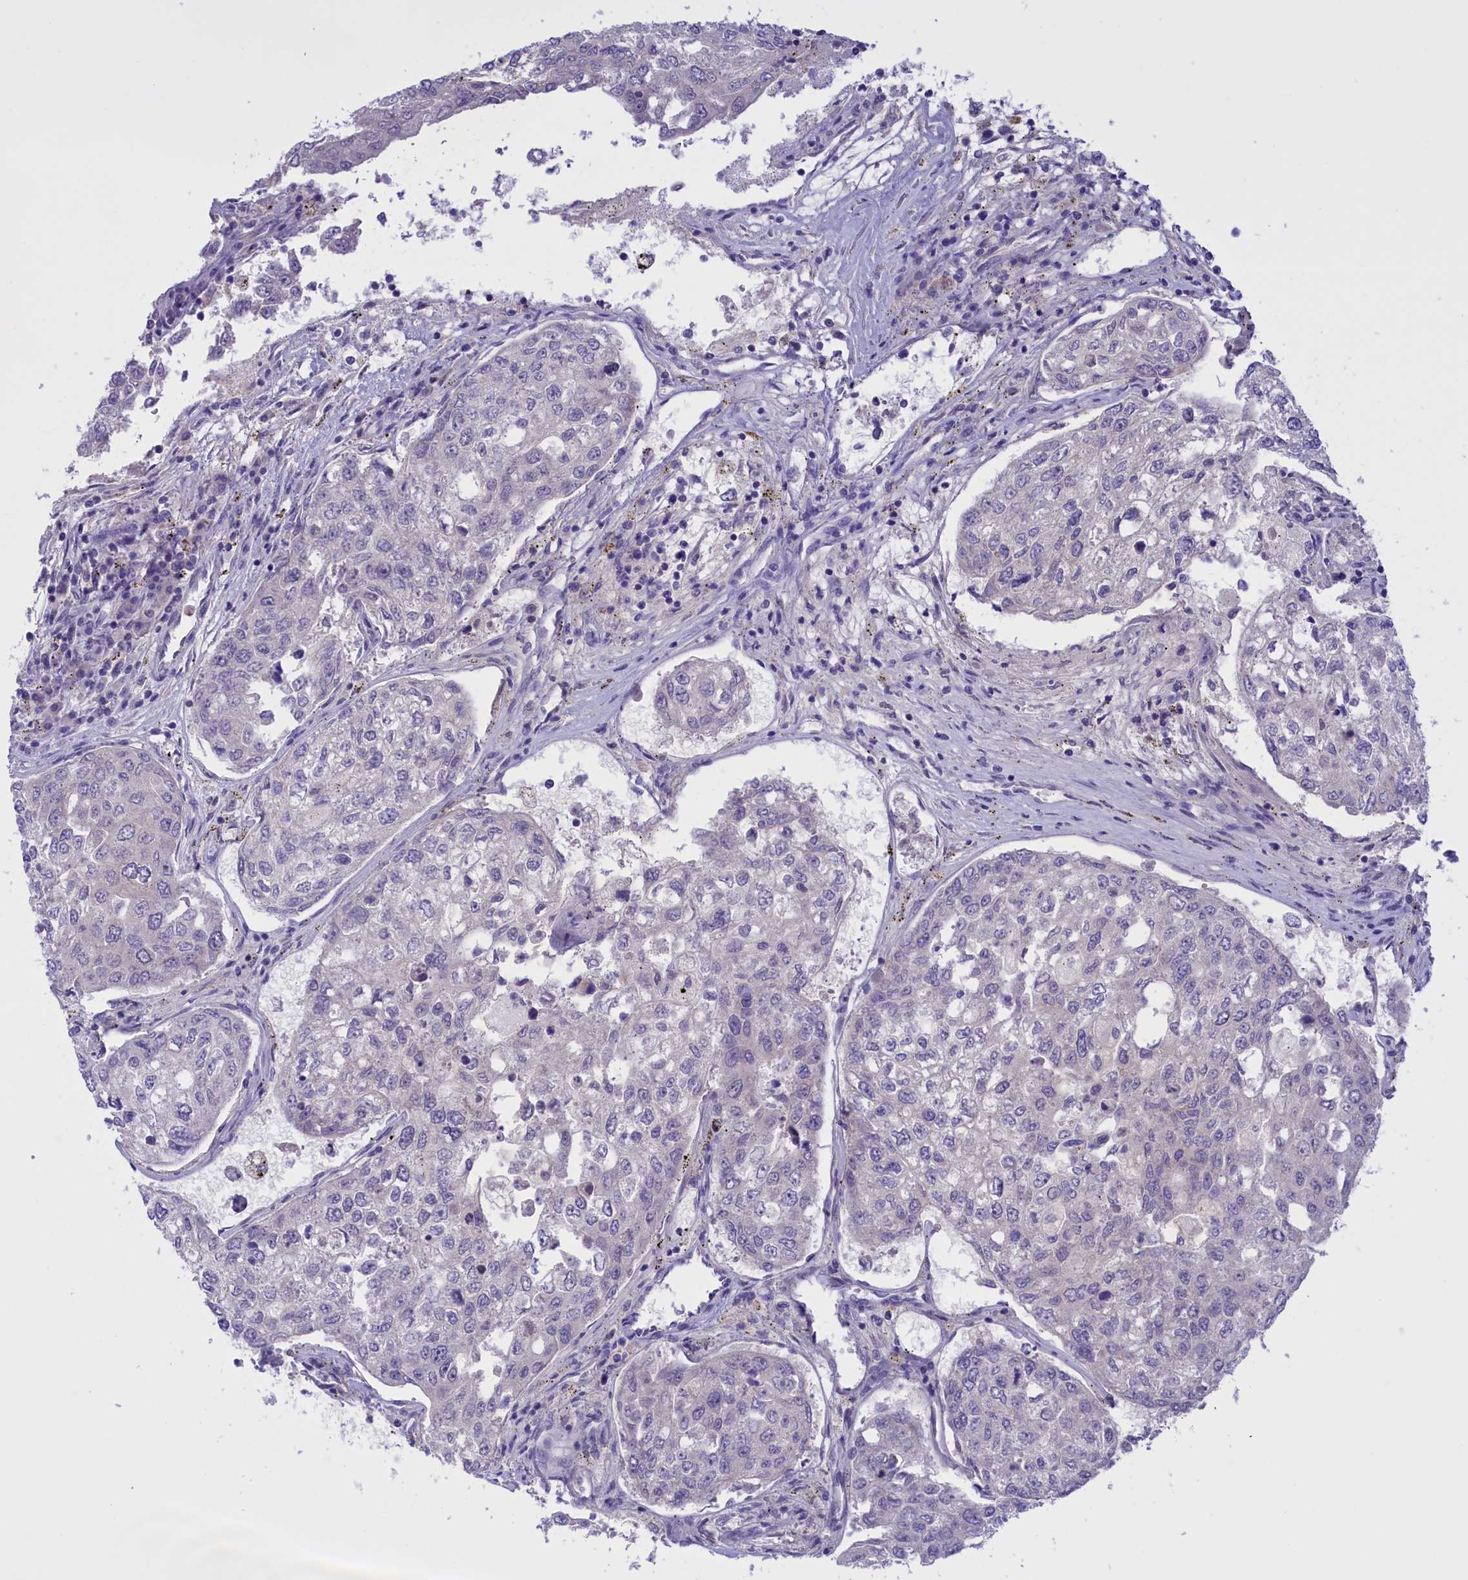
{"staining": {"intensity": "negative", "quantity": "none", "location": "none"}, "tissue": "urothelial cancer", "cell_type": "Tumor cells", "image_type": "cancer", "snomed": [{"axis": "morphology", "description": "Urothelial carcinoma, High grade"}, {"axis": "topography", "description": "Lymph node"}, {"axis": "topography", "description": "Urinary bladder"}], "caption": "Urothelial cancer was stained to show a protein in brown. There is no significant positivity in tumor cells. The staining was performed using DAB (3,3'-diaminobenzidine) to visualize the protein expression in brown, while the nuclei were stained in blue with hematoxylin (Magnification: 20x).", "gene": "PROK2", "patient": {"sex": "male", "age": 51}}